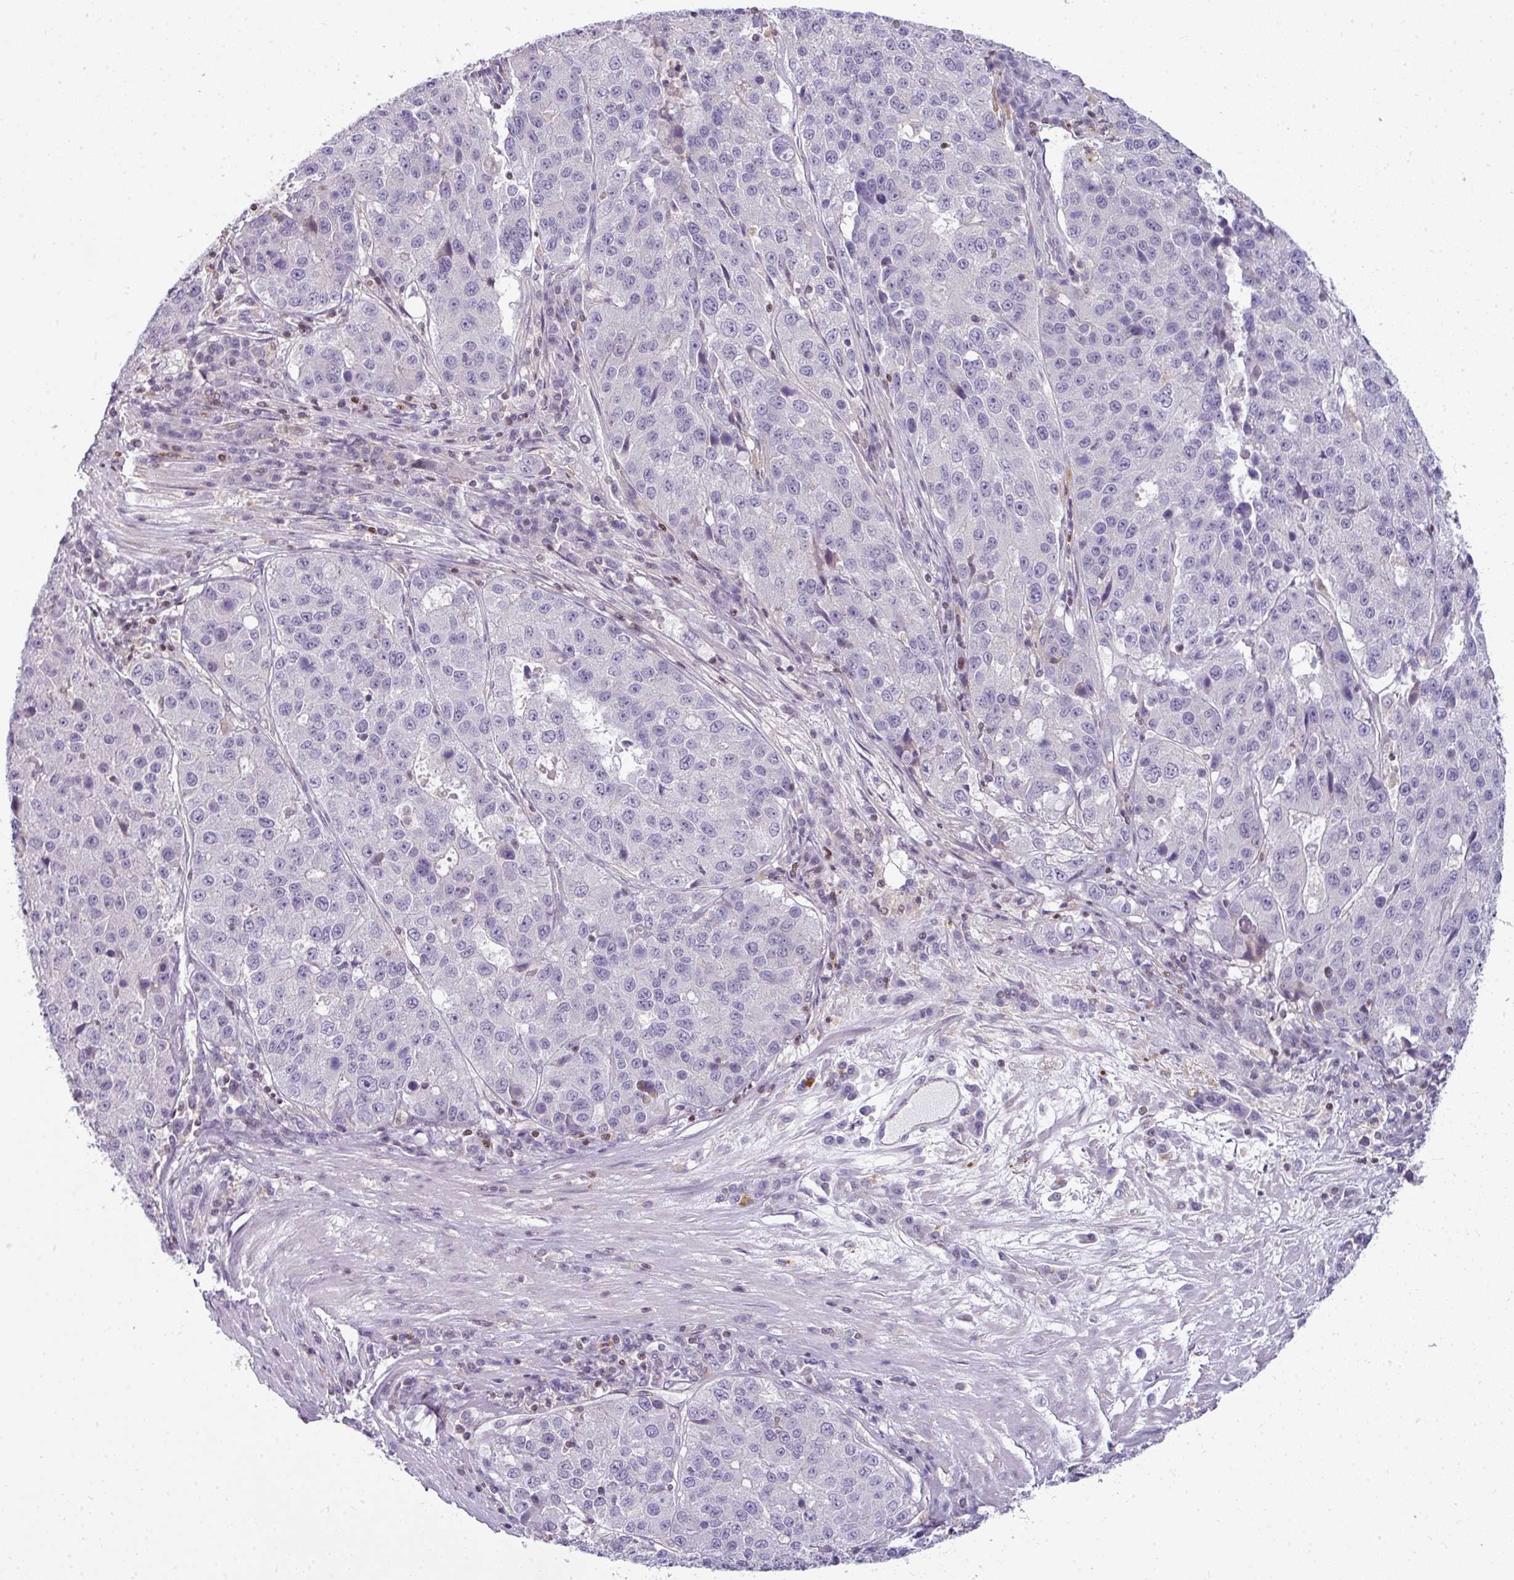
{"staining": {"intensity": "negative", "quantity": "none", "location": "none"}, "tissue": "stomach cancer", "cell_type": "Tumor cells", "image_type": "cancer", "snomed": [{"axis": "morphology", "description": "Adenocarcinoma, NOS"}, {"axis": "topography", "description": "Stomach"}], "caption": "Immunohistochemistry (IHC) histopathology image of neoplastic tissue: human adenocarcinoma (stomach) stained with DAB displays no significant protein staining in tumor cells.", "gene": "STAT5A", "patient": {"sex": "male", "age": 71}}